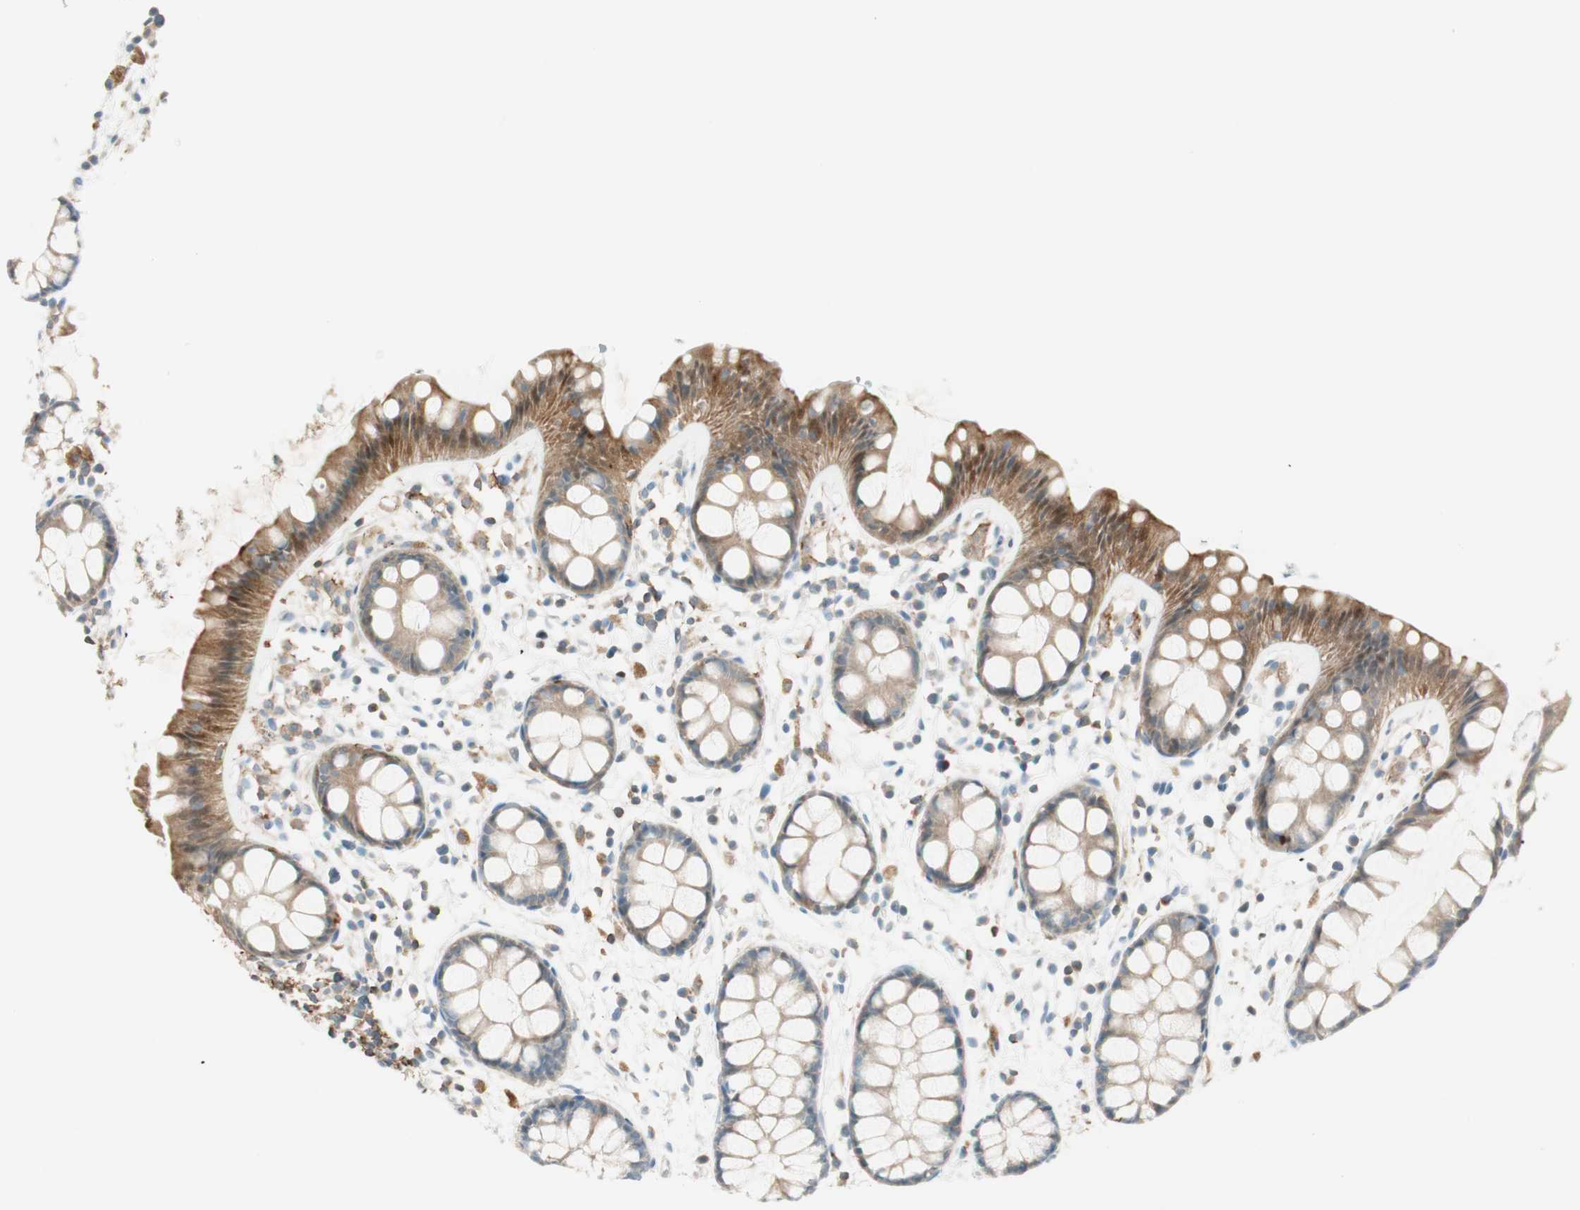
{"staining": {"intensity": "strong", "quantity": "25%-75%", "location": "cytoplasmic/membranous"}, "tissue": "rectum", "cell_type": "Glandular cells", "image_type": "normal", "snomed": [{"axis": "morphology", "description": "Normal tissue, NOS"}, {"axis": "topography", "description": "Rectum"}], "caption": "This is a photomicrograph of immunohistochemistry (IHC) staining of normal rectum, which shows strong staining in the cytoplasmic/membranous of glandular cells.", "gene": "HPGD", "patient": {"sex": "female", "age": 66}}